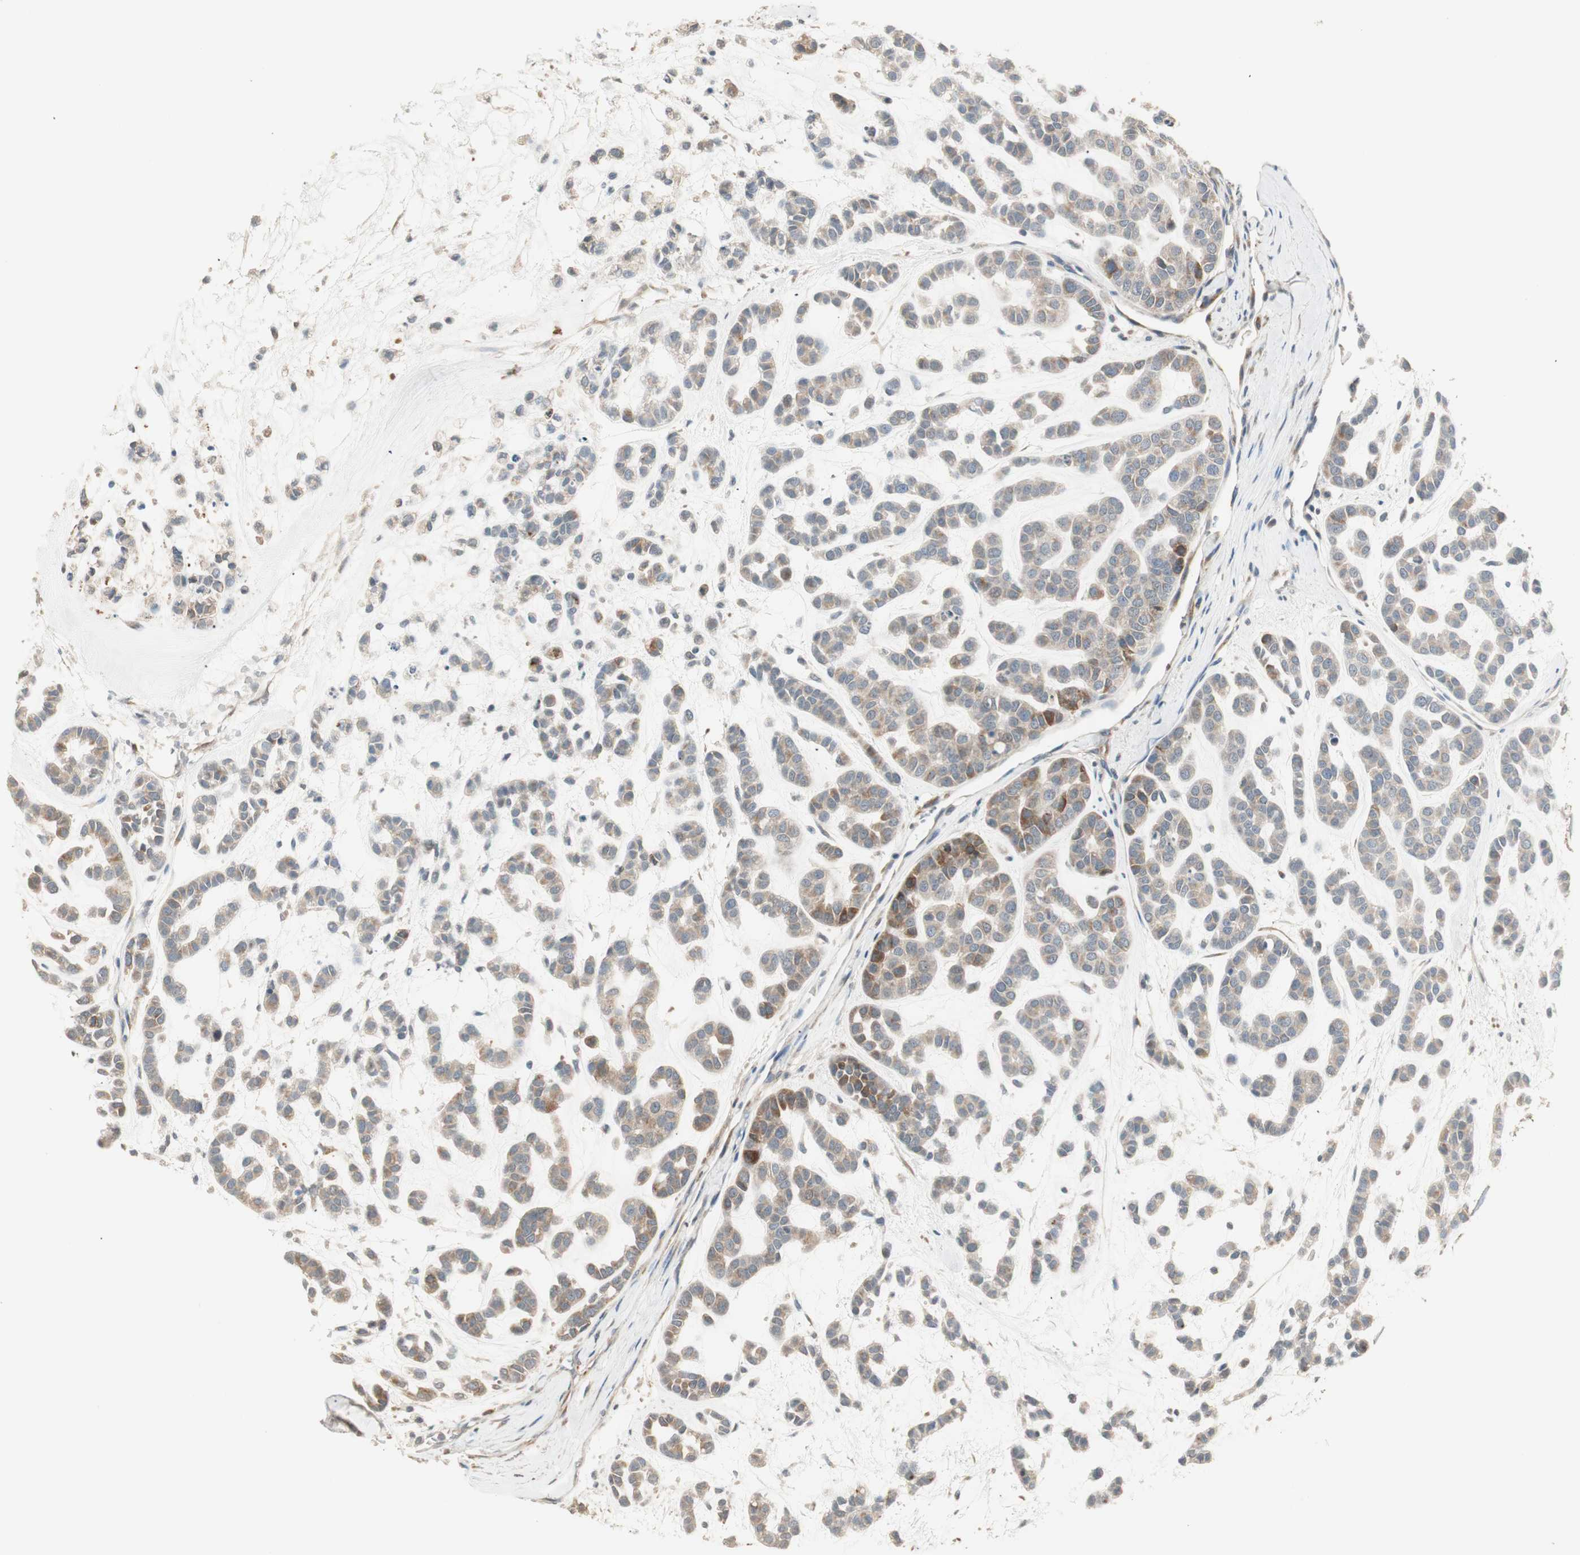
{"staining": {"intensity": "moderate", "quantity": ">75%", "location": "cytoplasmic/membranous"}, "tissue": "head and neck cancer", "cell_type": "Tumor cells", "image_type": "cancer", "snomed": [{"axis": "morphology", "description": "Adenocarcinoma, NOS"}, {"axis": "morphology", "description": "Adenoma, NOS"}, {"axis": "topography", "description": "Head-Neck"}], "caption": "A high-resolution histopathology image shows IHC staining of head and neck cancer, which demonstrates moderate cytoplasmic/membranous positivity in approximately >75% of tumor cells.", "gene": "TASOR", "patient": {"sex": "female", "age": 55}}